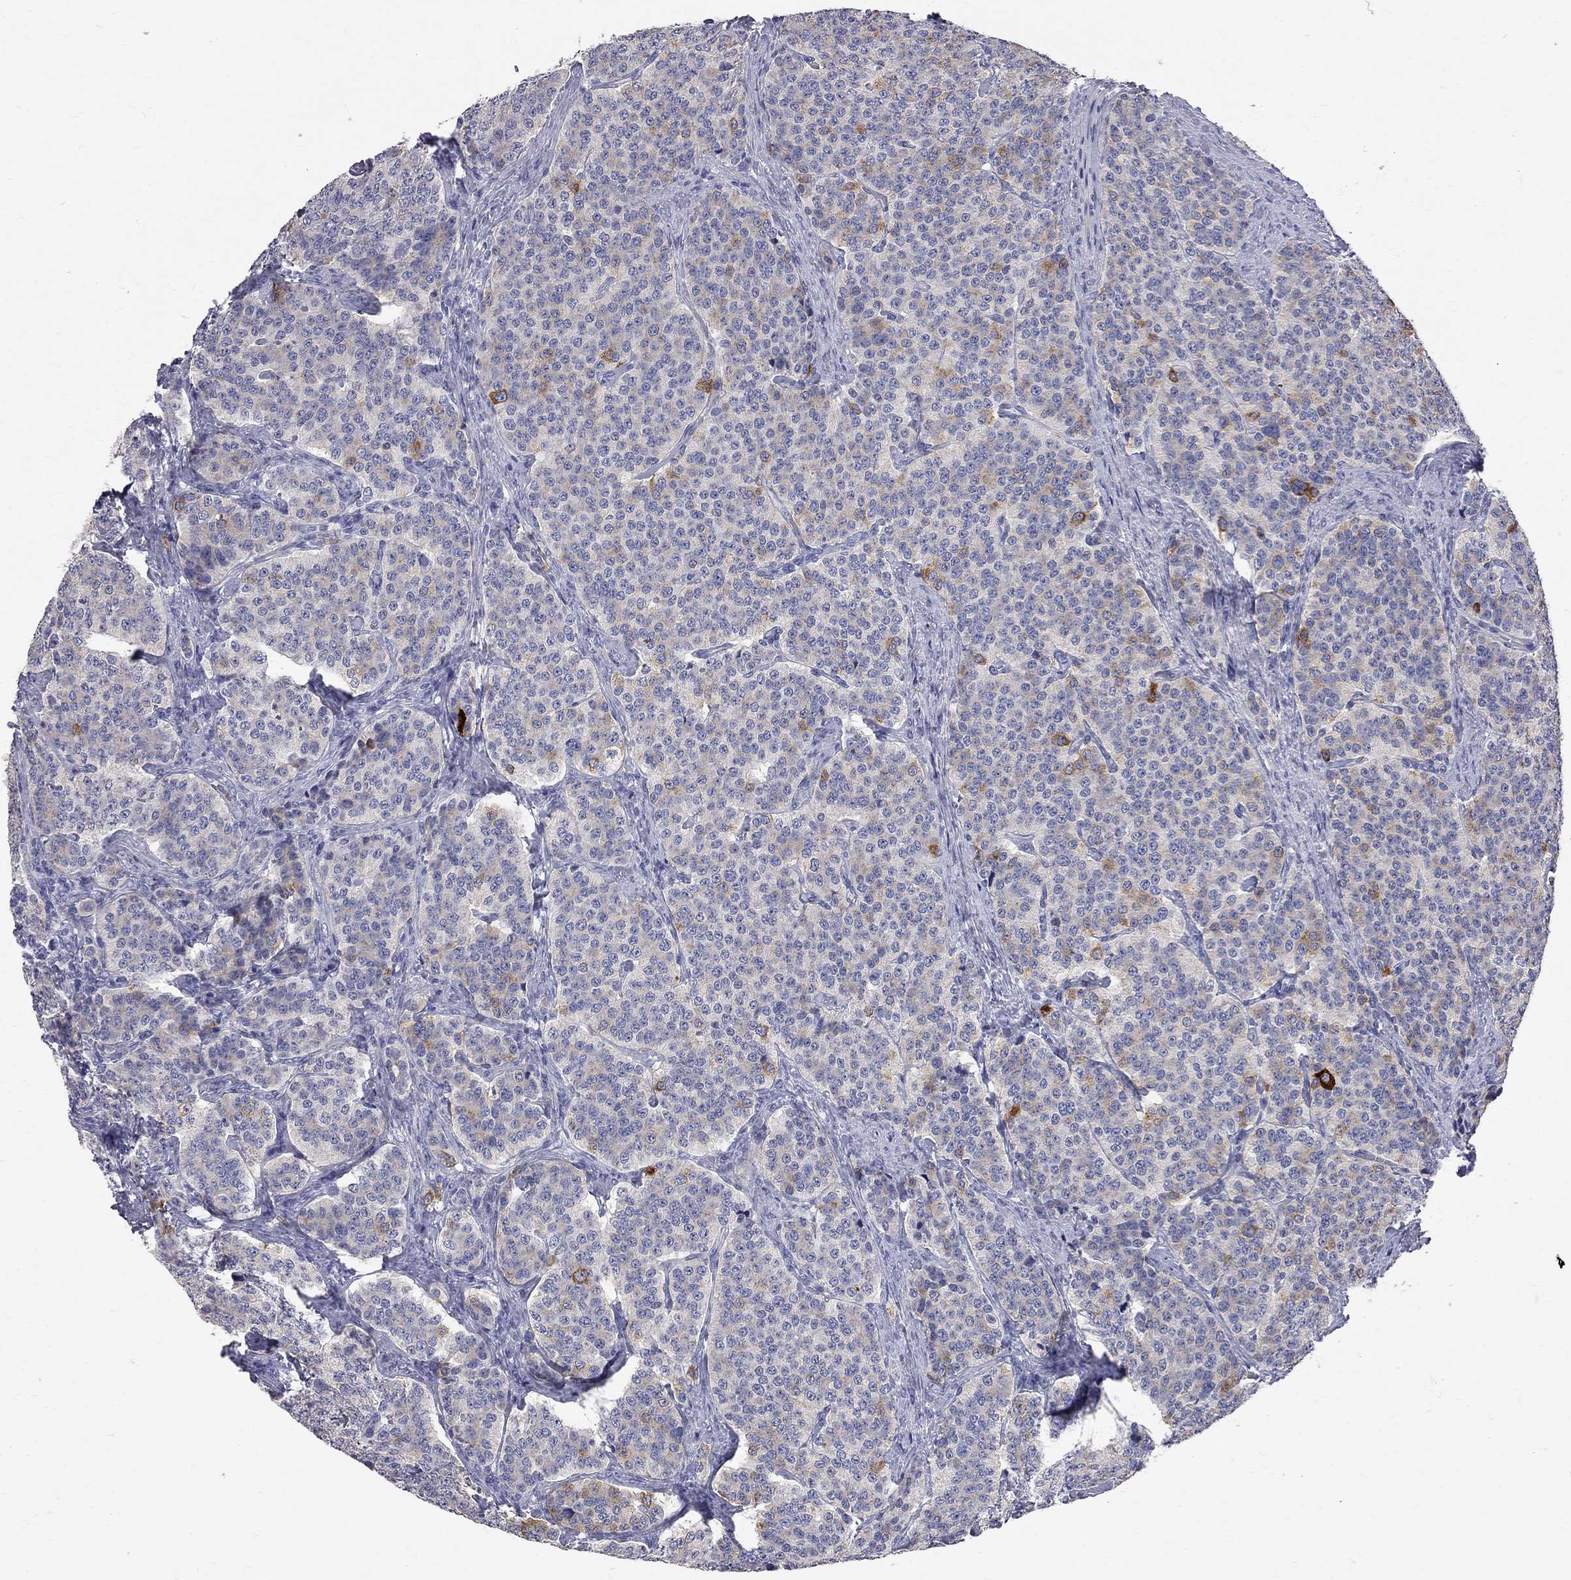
{"staining": {"intensity": "moderate", "quantity": "<25%", "location": "cytoplasmic/membranous"}, "tissue": "carcinoid", "cell_type": "Tumor cells", "image_type": "cancer", "snomed": [{"axis": "morphology", "description": "Carcinoid, malignant, NOS"}, {"axis": "topography", "description": "Small intestine"}], "caption": "Carcinoid (malignant) stained for a protein (brown) exhibits moderate cytoplasmic/membranous positive positivity in approximately <25% of tumor cells.", "gene": "ACSL1", "patient": {"sex": "female", "age": 58}}